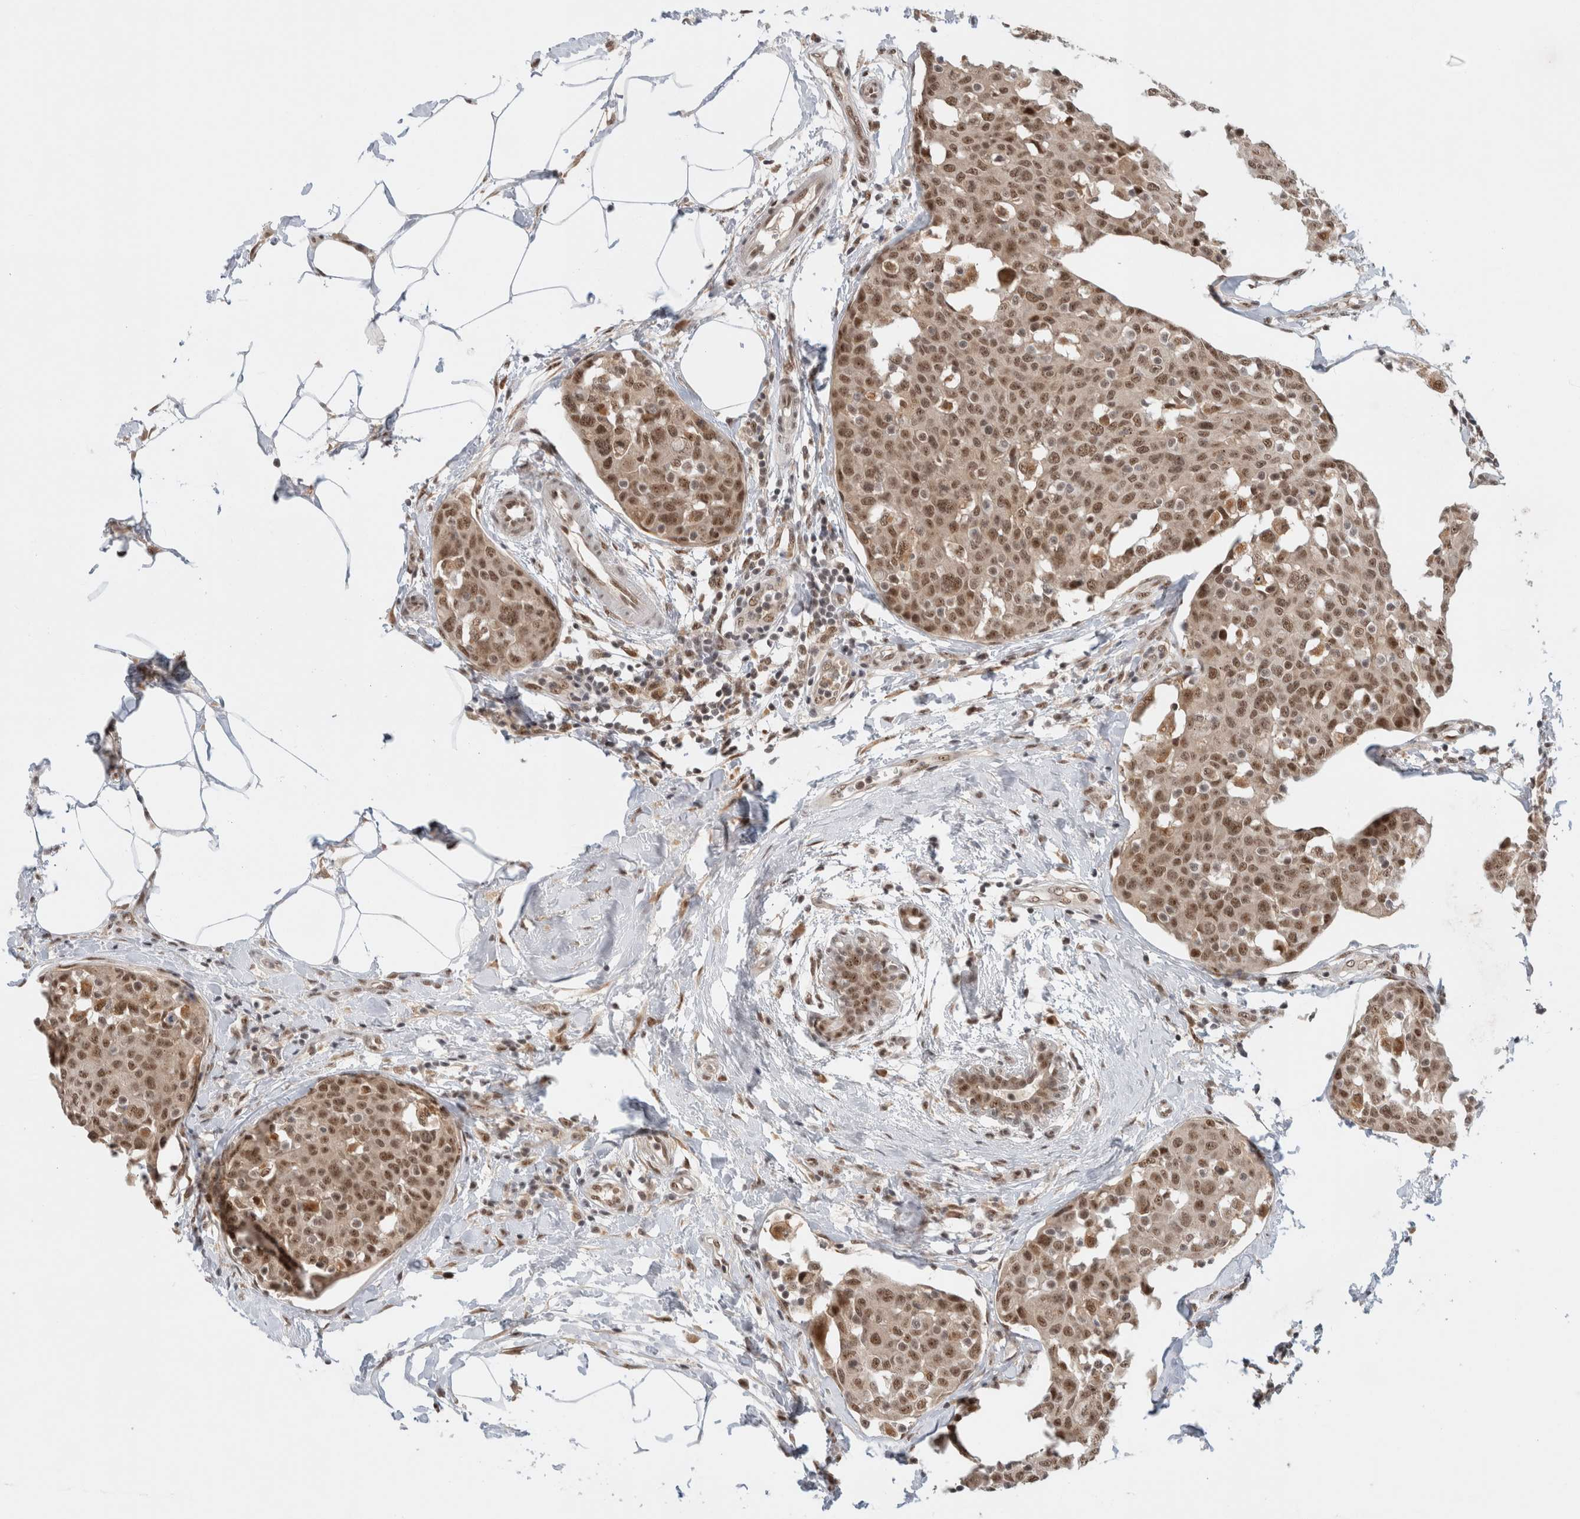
{"staining": {"intensity": "moderate", "quantity": ">75%", "location": "nuclear"}, "tissue": "breast cancer", "cell_type": "Tumor cells", "image_type": "cancer", "snomed": [{"axis": "morphology", "description": "Normal tissue, NOS"}, {"axis": "morphology", "description": "Duct carcinoma"}, {"axis": "topography", "description": "Breast"}], "caption": "IHC staining of breast invasive ductal carcinoma, which displays medium levels of moderate nuclear staining in about >75% of tumor cells indicating moderate nuclear protein staining. The staining was performed using DAB (brown) for protein detection and nuclei were counterstained in hematoxylin (blue).", "gene": "NCAPG2", "patient": {"sex": "female", "age": 37}}